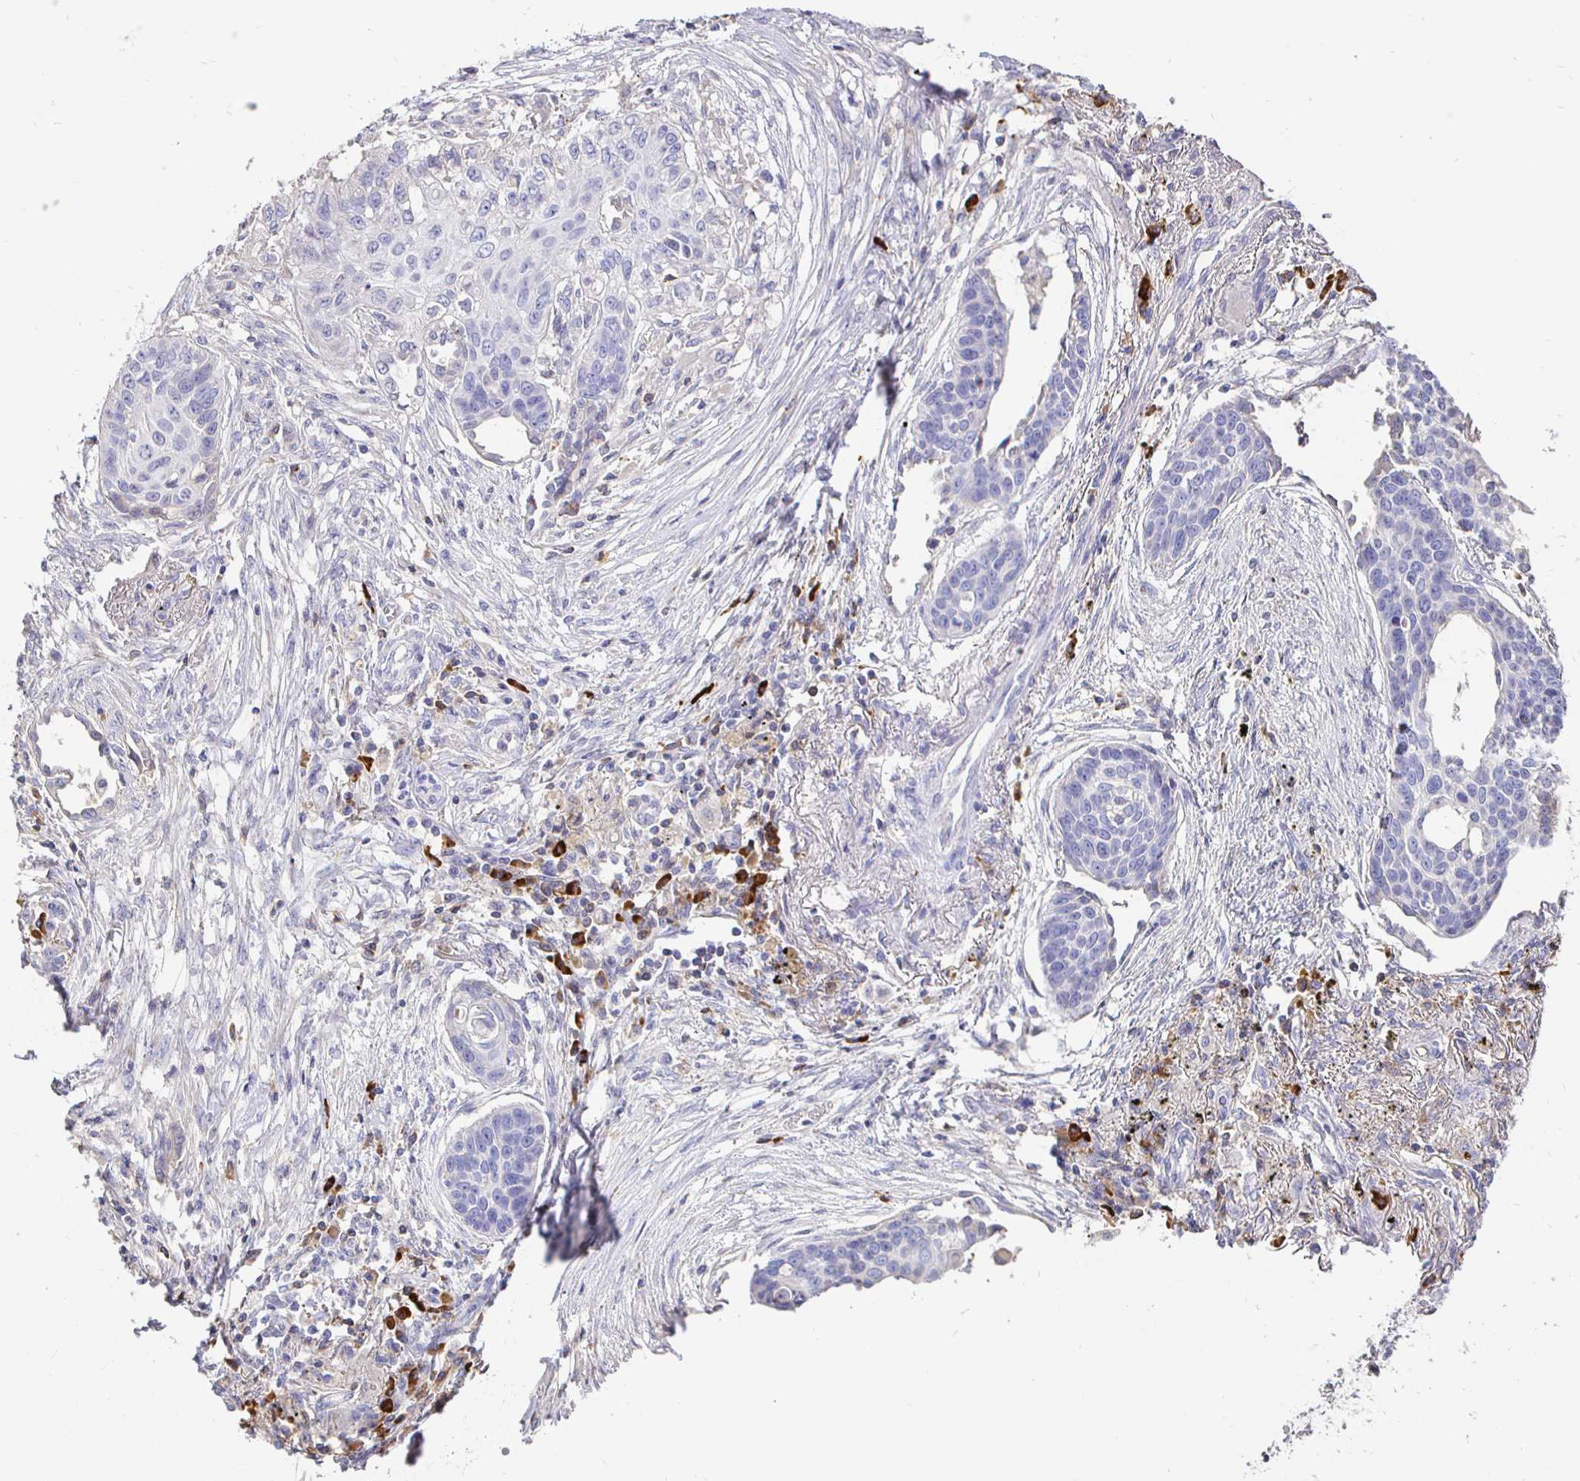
{"staining": {"intensity": "negative", "quantity": "none", "location": "none"}, "tissue": "lung cancer", "cell_type": "Tumor cells", "image_type": "cancer", "snomed": [{"axis": "morphology", "description": "Squamous cell carcinoma, NOS"}, {"axis": "topography", "description": "Lung"}], "caption": "Lung cancer was stained to show a protein in brown. There is no significant positivity in tumor cells. (DAB immunohistochemistry, high magnification).", "gene": "CXCR3", "patient": {"sex": "male", "age": 71}}